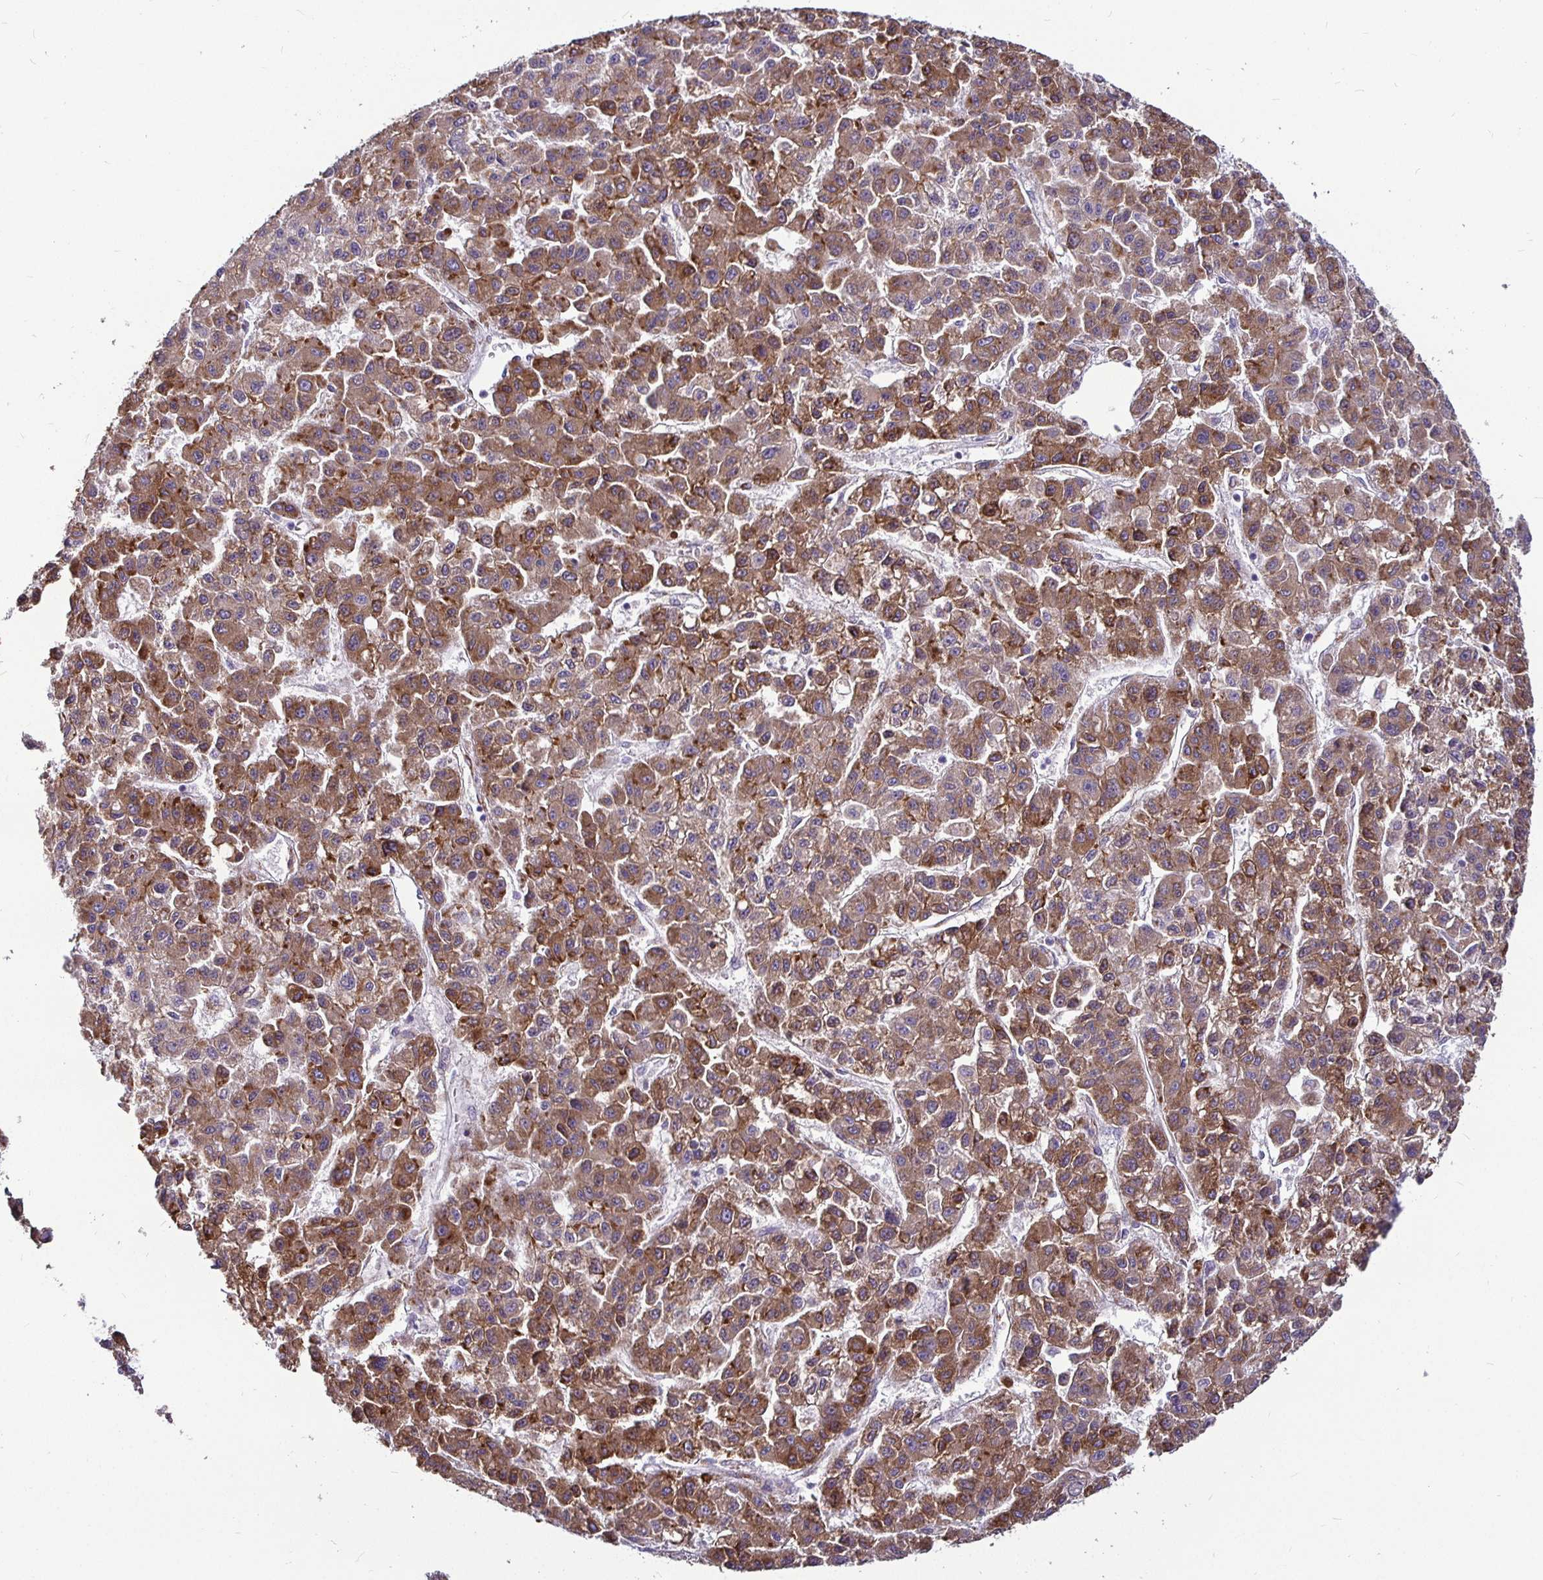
{"staining": {"intensity": "moderate", "quantity": ">75%", "location": "cytoplasmic/membranous"}, "tissue": "liver cancer", "cell_type": "Tumor cells", "image_type": "cancer", "snomed": [{"axis": "morphology", "description": "Carcinoma, Hepatocellular, NOS"}, {"axis": "topography", "description": "Liver"}], "caption": "Moderate cytoplasmic/membranous positivity is identified in approximately >75% of tumor cells in liver cancer.", "gene": "P4HA2", "patient": {"sex": "male", "age": 70}}